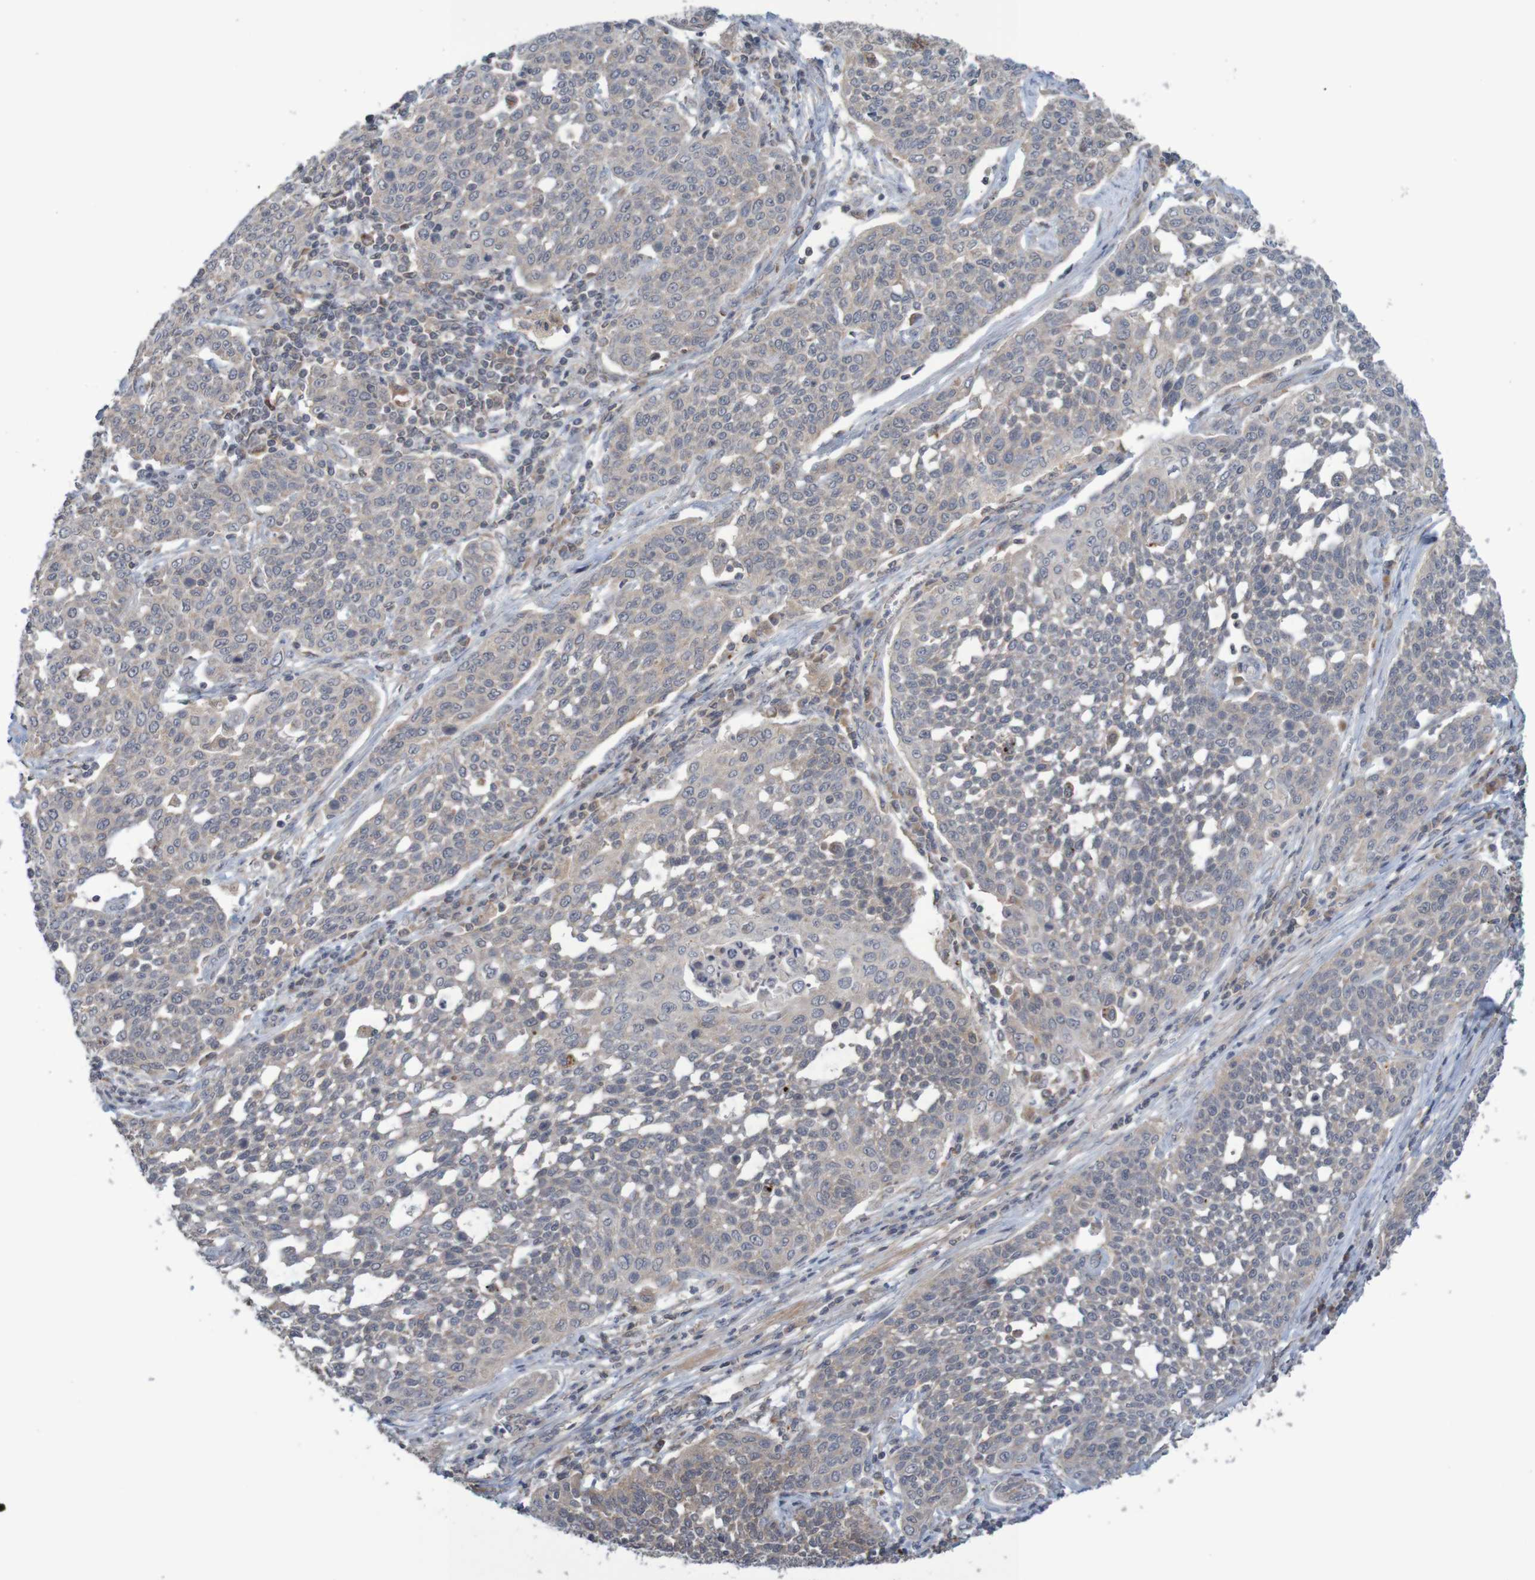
{"staining": {"intensity": "negative", "quantity": "none", "location": "none"}, "tissue": "cervical cancer", "cell_type": "Tumor cells", "image_type": "cancer", "snomed": [{"axis": "morphology", "description": "Squamous cell carcinoma, NOS"}, {"axis": "topography", "description": "Cervix"}], "caption": "Tumor cells are negative for protein expression in human squamous cell carcinoma (cervical).", "gene": "ANKK1", "patient": {"sex": "female", "age": 34}}